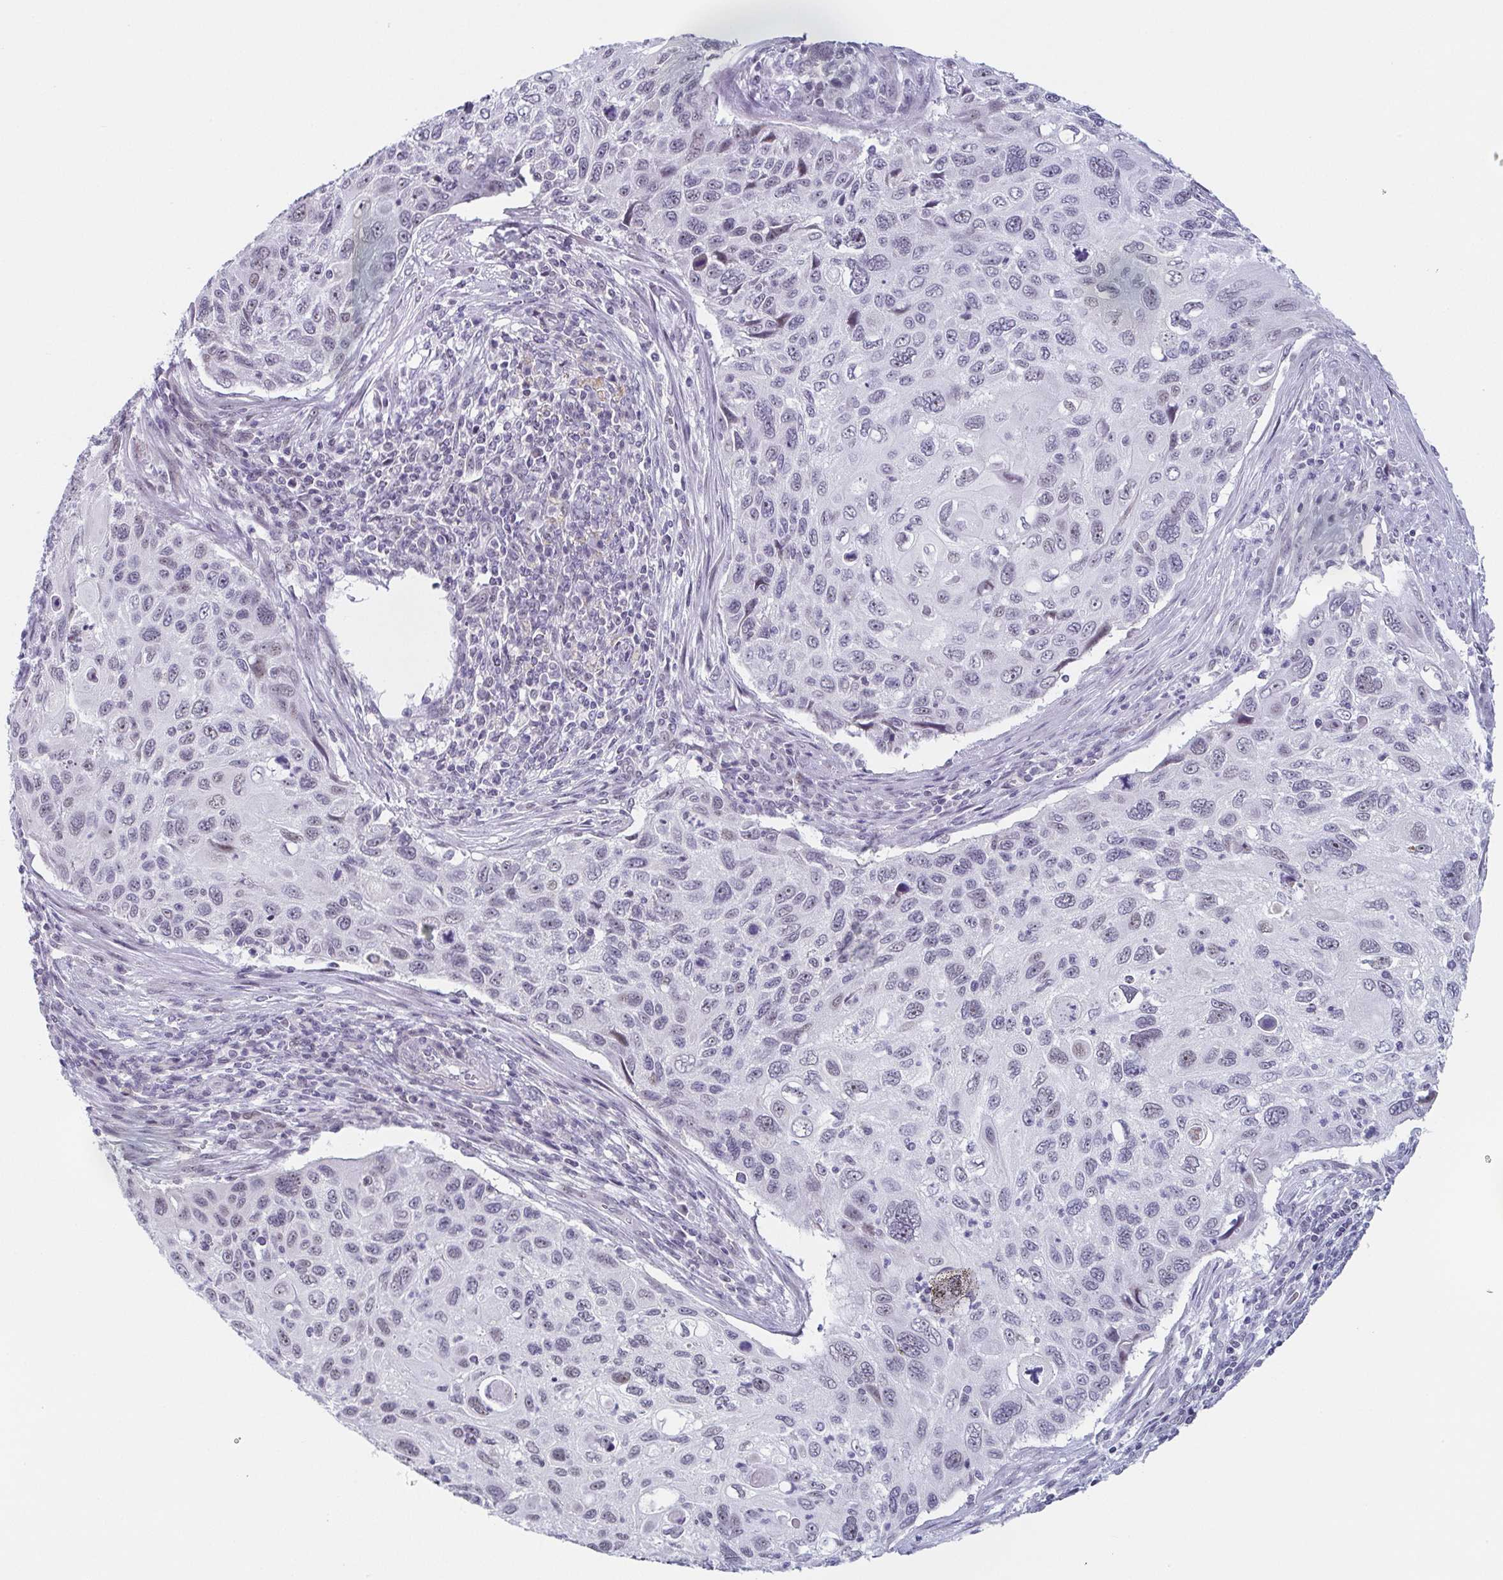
{"staining": {"intensity": "negative", "quantity": "none", "location": "none"}, "tissue": "cervical cancer", "cell_type": "Tumor cells", "image_type": "cancer", "snomed": [{"axis": "morphology", "description": "Squamous cell carcinoma, NOS"}, {"axis": "topography", "description": "Cervix"}], "caption": "Tumor cells show no significant staining in cervical squamous cell carcinoma.", "gene": "EXOSC7", "patient": {"sex": "female", "age": 70}}